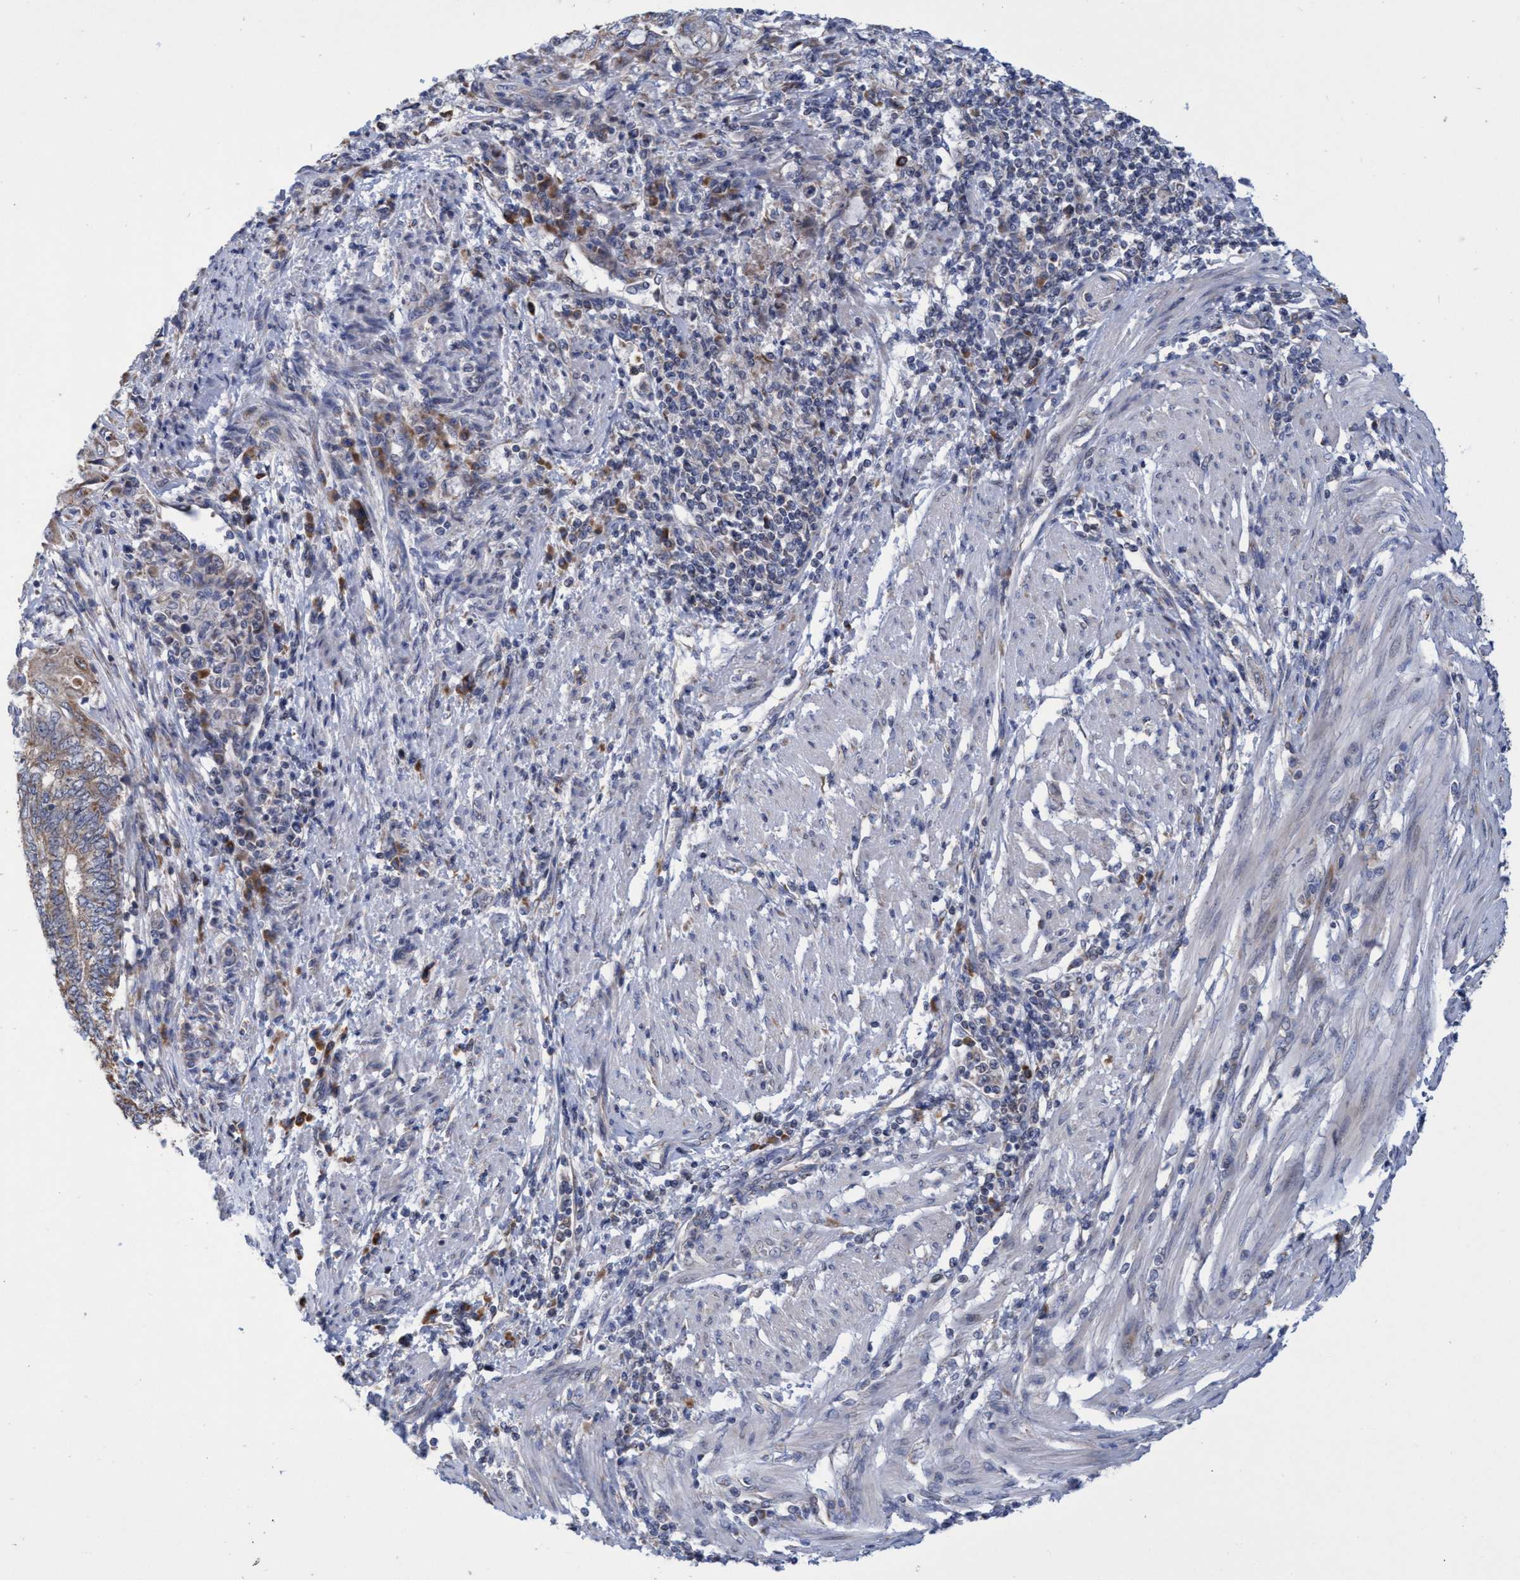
{"staining": {"intensity": "weak", "quantity": "25%-75%", "location": "cytoplasmic/membranous"}, "tissue": "endometrial cancer", "cell_type": "Tumor cells", "image_type": "cancer", "snomed": [{"axis": "morphology", "description": "Adenocarcinoma, NOS"}, {"axis": "topography", "description": "Uterus"}, {"axis": "topography", "description": "Endometrium"}], "caption": "Endometrial adenocarcinoma stained with a protein marker shows weak staining in tumor cells.", "gene": "NAT16", "patient": {"sex": "female", "age": 70}}